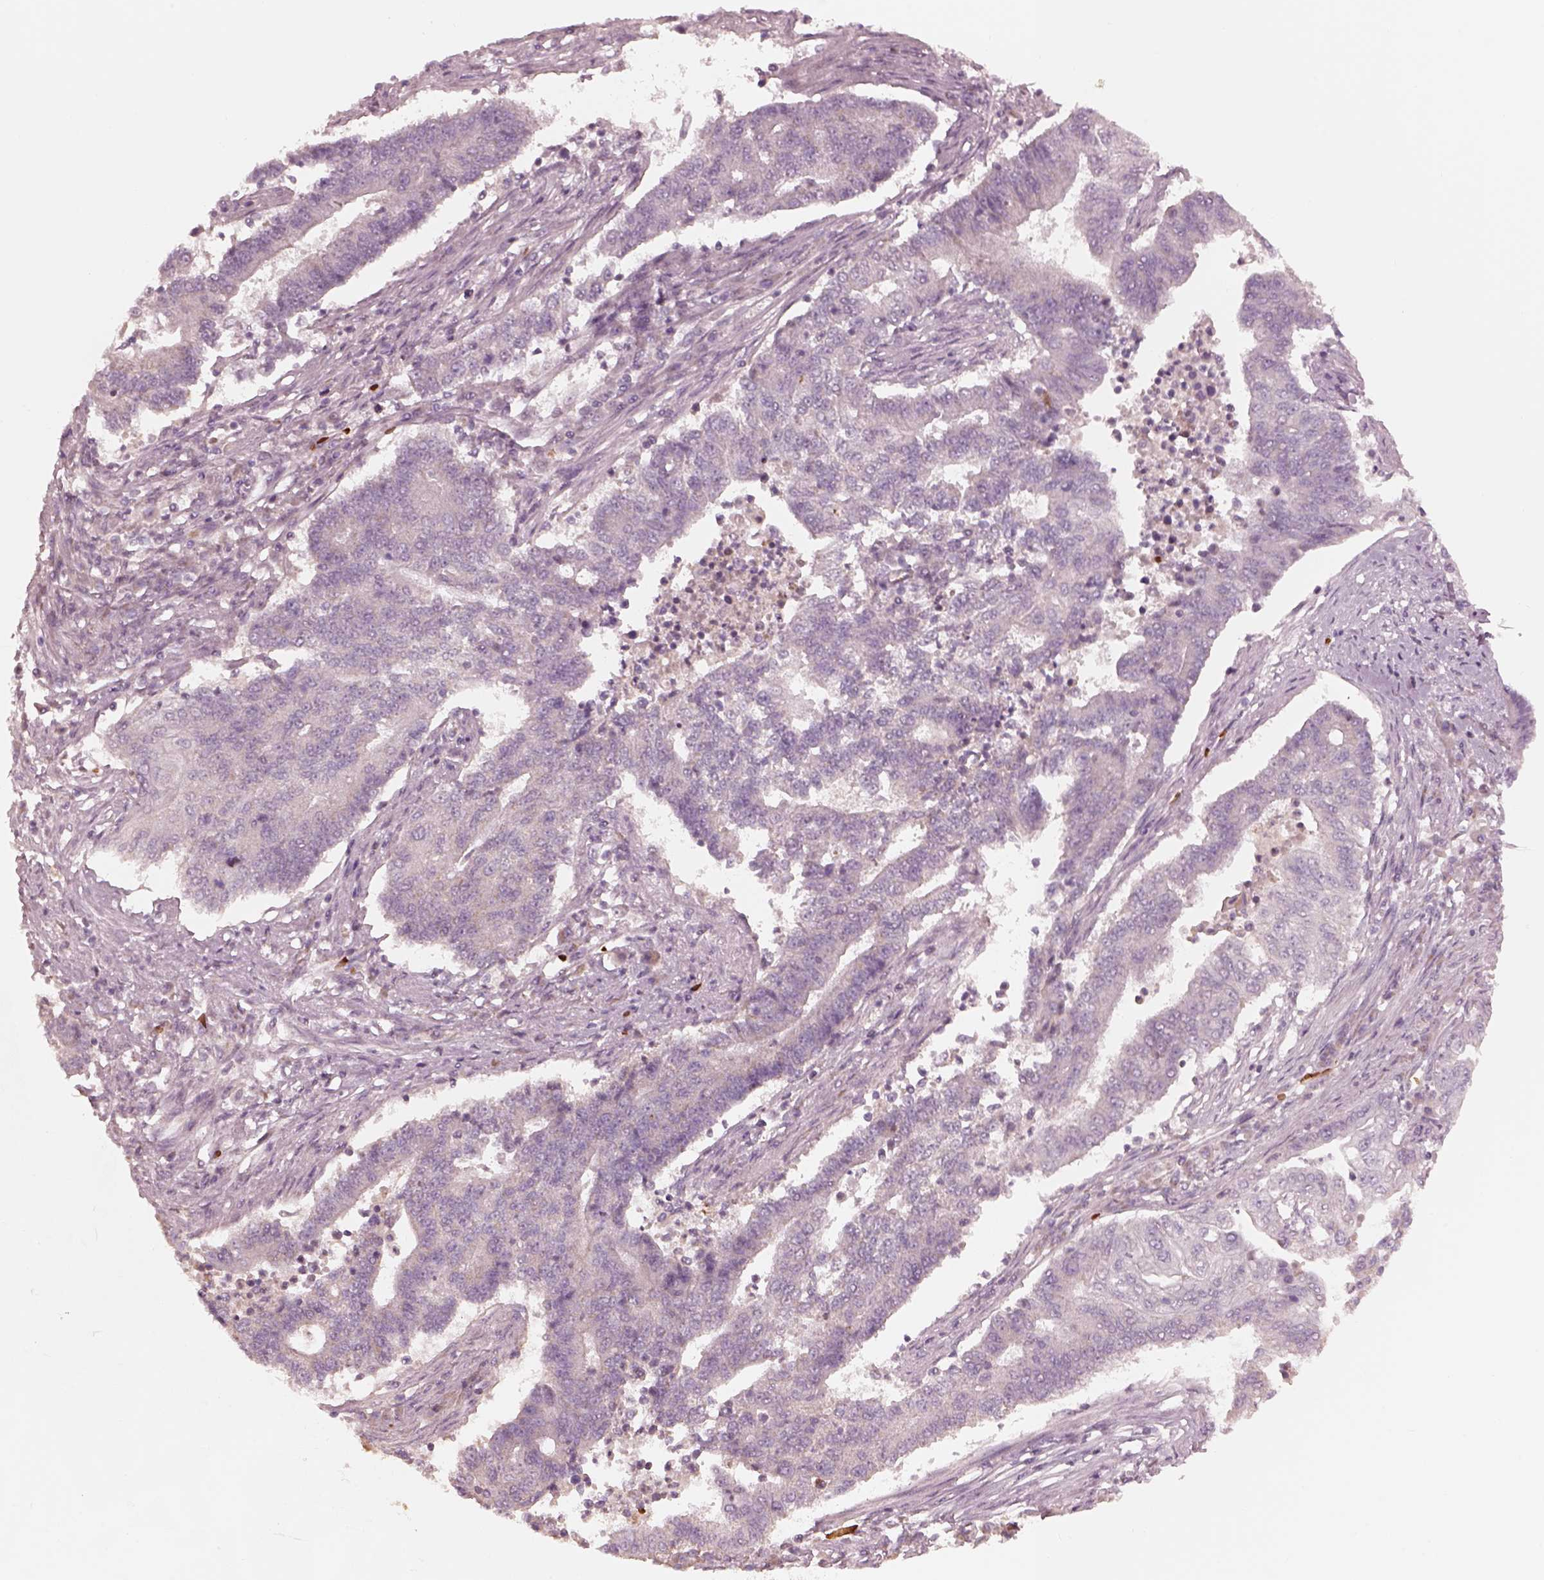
{"staining": {"intensity": "negative", "quantity": "none", "location": "none"}, "tissue": "endometrial cancer", "cell_type": "Tumor cells", "image_type": "cancer", "snomed": [{"axis": "morphology", "description": "Adenocarcinoma, NOS"}, {"axis": "topography", "description": "Uterus"}, {"axis": "topography", "description": "Endometrium"}], "caption": "This is an immunohistochemistry histopathology image of human endometrial cancer. There is no staining in tumor cells.", "gene": "ANKLE1", "patient": {"sex": "female", "age": 54}}